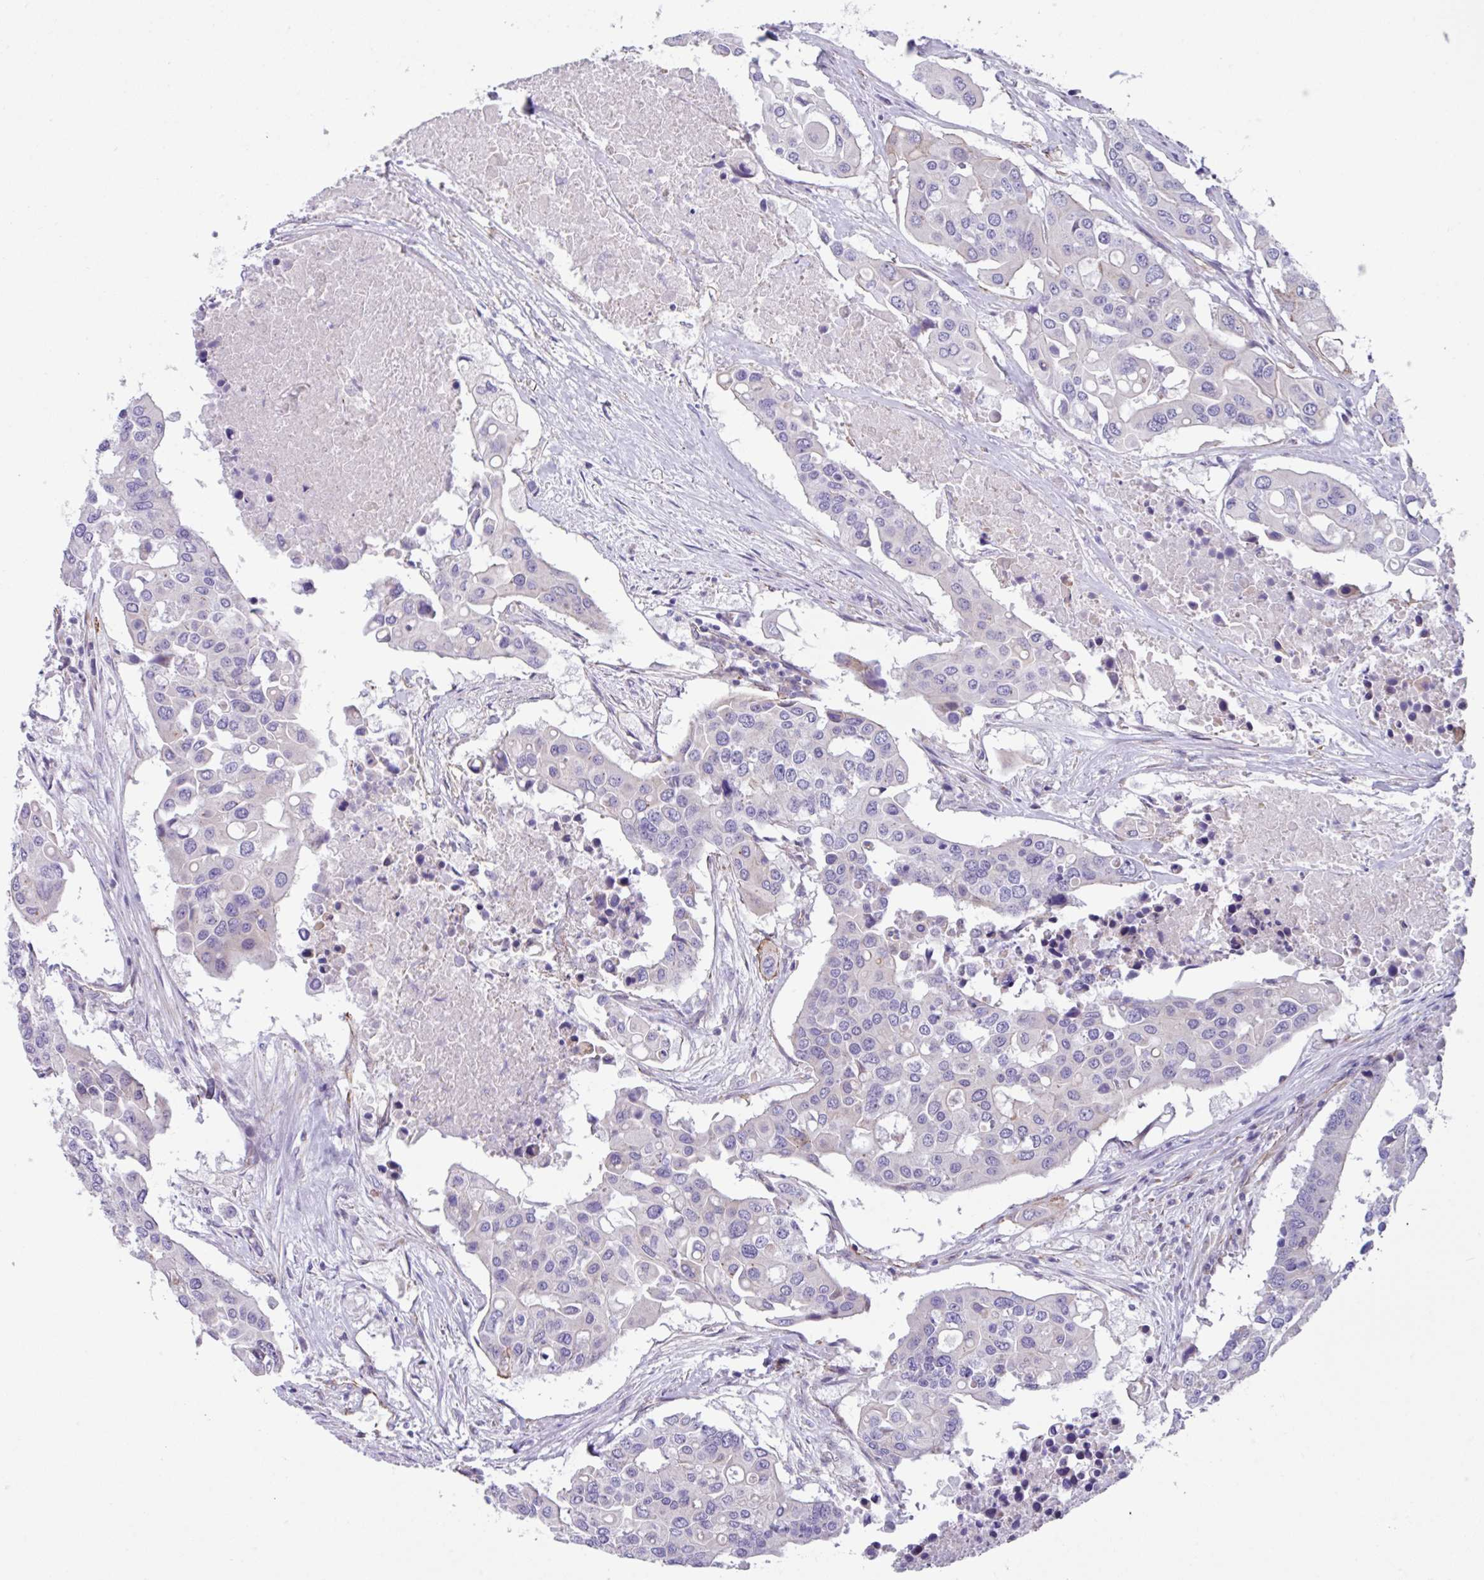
{"staining": {"intensity": "moderate", "quantity": "<25%", "location": "cytoplasmic/membranous"}, "tissue": "colorectal cancer", "cell_type": "Tumor cells", "image_type": "cancer", "snomed": [{"axis": "morphology", "description": "Adenocarcinoma, NOS"}, {"axis": "topography", "description": "Colon"}], "caption": "Colorectal cancer (adenocarcinoma) stained with DAB (3,3'-diaminobenzidine) immunohistochemistry (IHC) shows low levels of moderate cytoplasmic/membranous staining in approximately <25% of tumor cells. The staining was performed using DAB (3,3'-diaminobenzidine) to visualize the protein expression in brown, while the nuclei were stained in blue with hematoxylin (Magnification: 20x).", "gene": "OTULIN", "patient": {"sex": "male", "age": 77}}